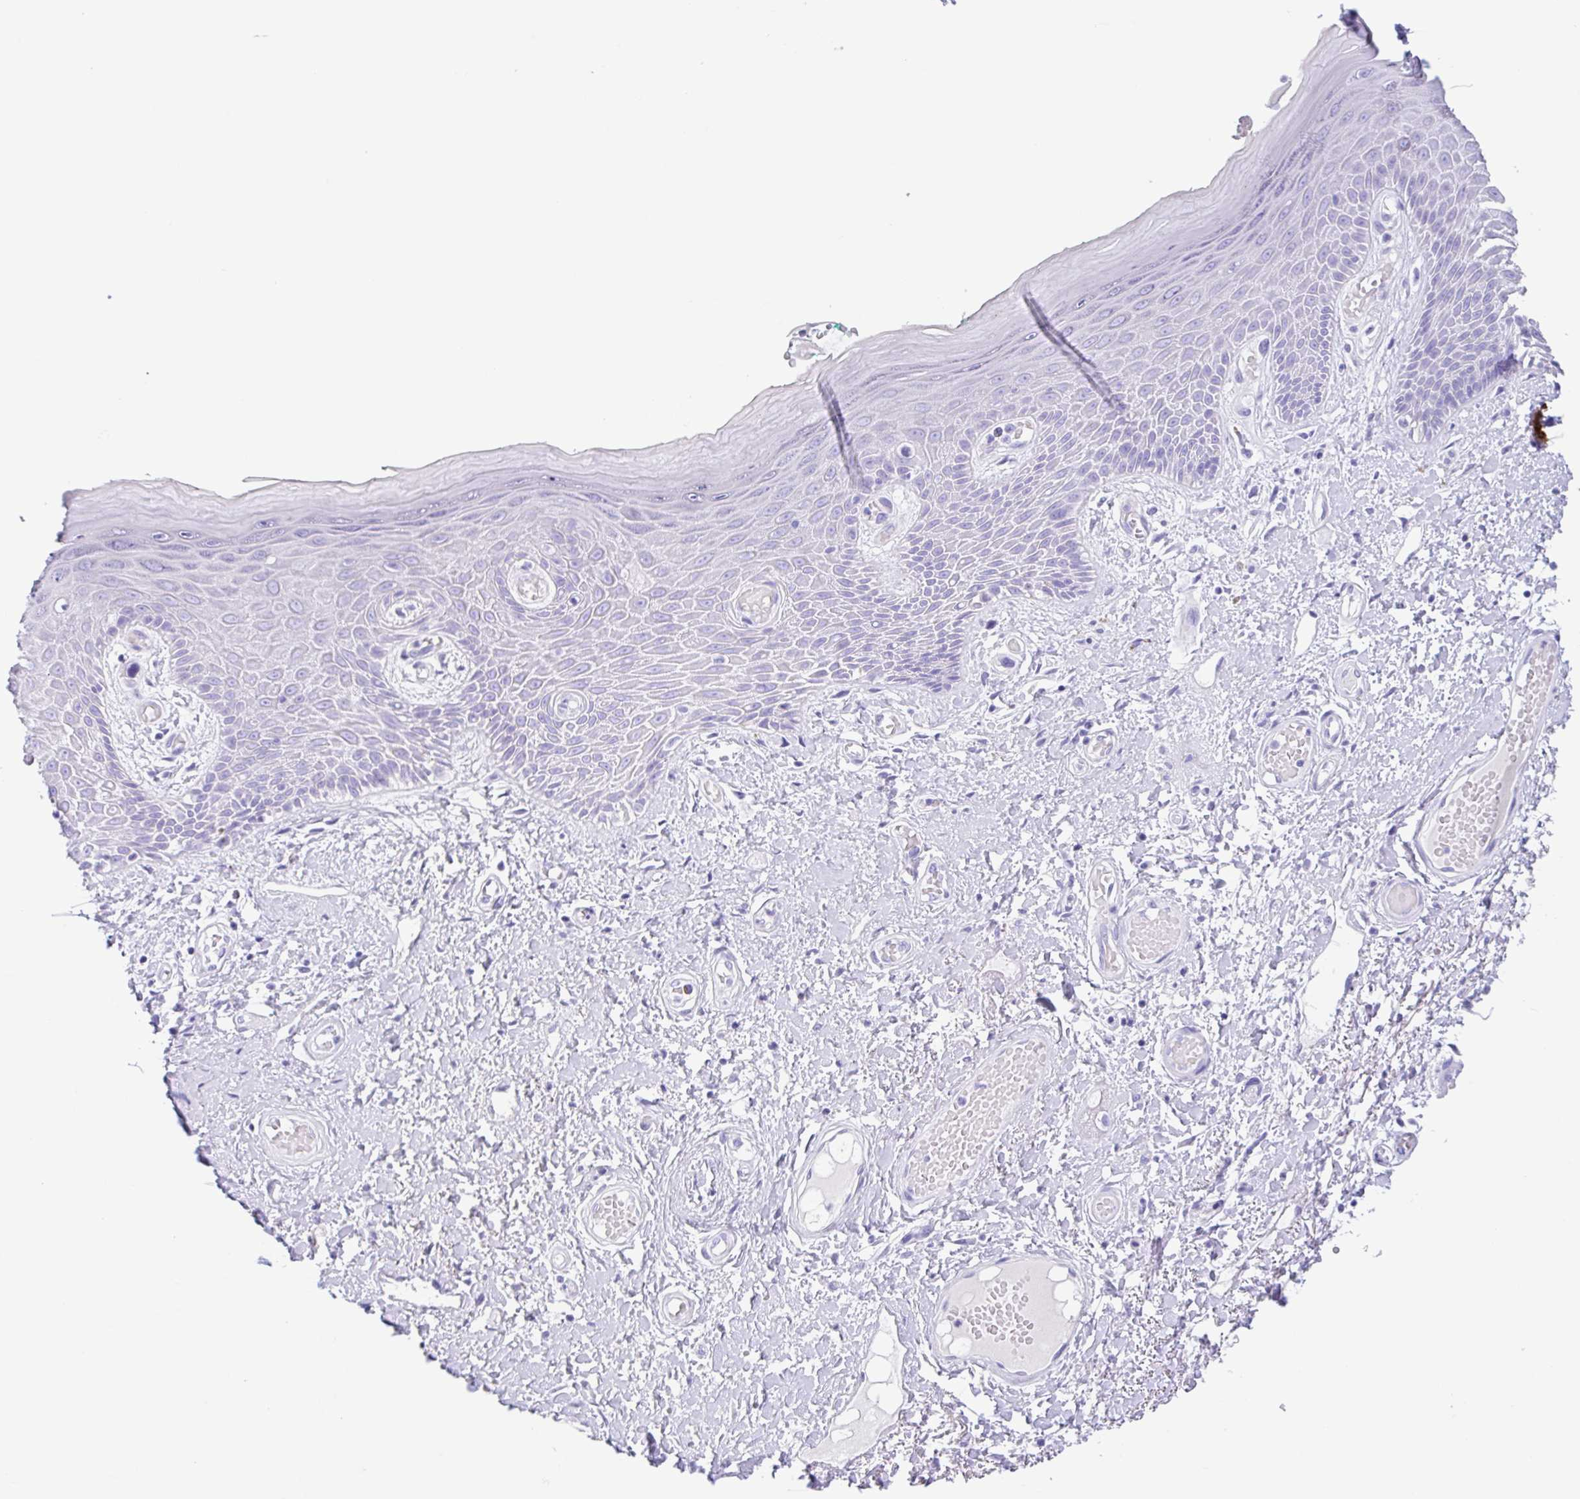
{"staining": {"intensity": "negative", "quantity": "none", "location": "none"}, "tissue": "skin", "cell_type": "Epidermal cells", "image_type": "normal", "snomed": [{"axis": "morphology", "description": "Normal tissue, NOS"}, {"axis": "topography", "description": "Anal"}, {"axis": "topography", "description": "Peripheral nerve tissue"}], "caption": "IHC of unremarkable human skin reveals no expression in epidermal cells. The staining was performed using DAB (3,3'-diaminobenzidine) to visualize the protein expression in brown, while the nuclei were stained in blue with hematoxylin (Magnification: 20x).", "gene": "CPA1", "patient": {"sex": "male", "age": 78}}